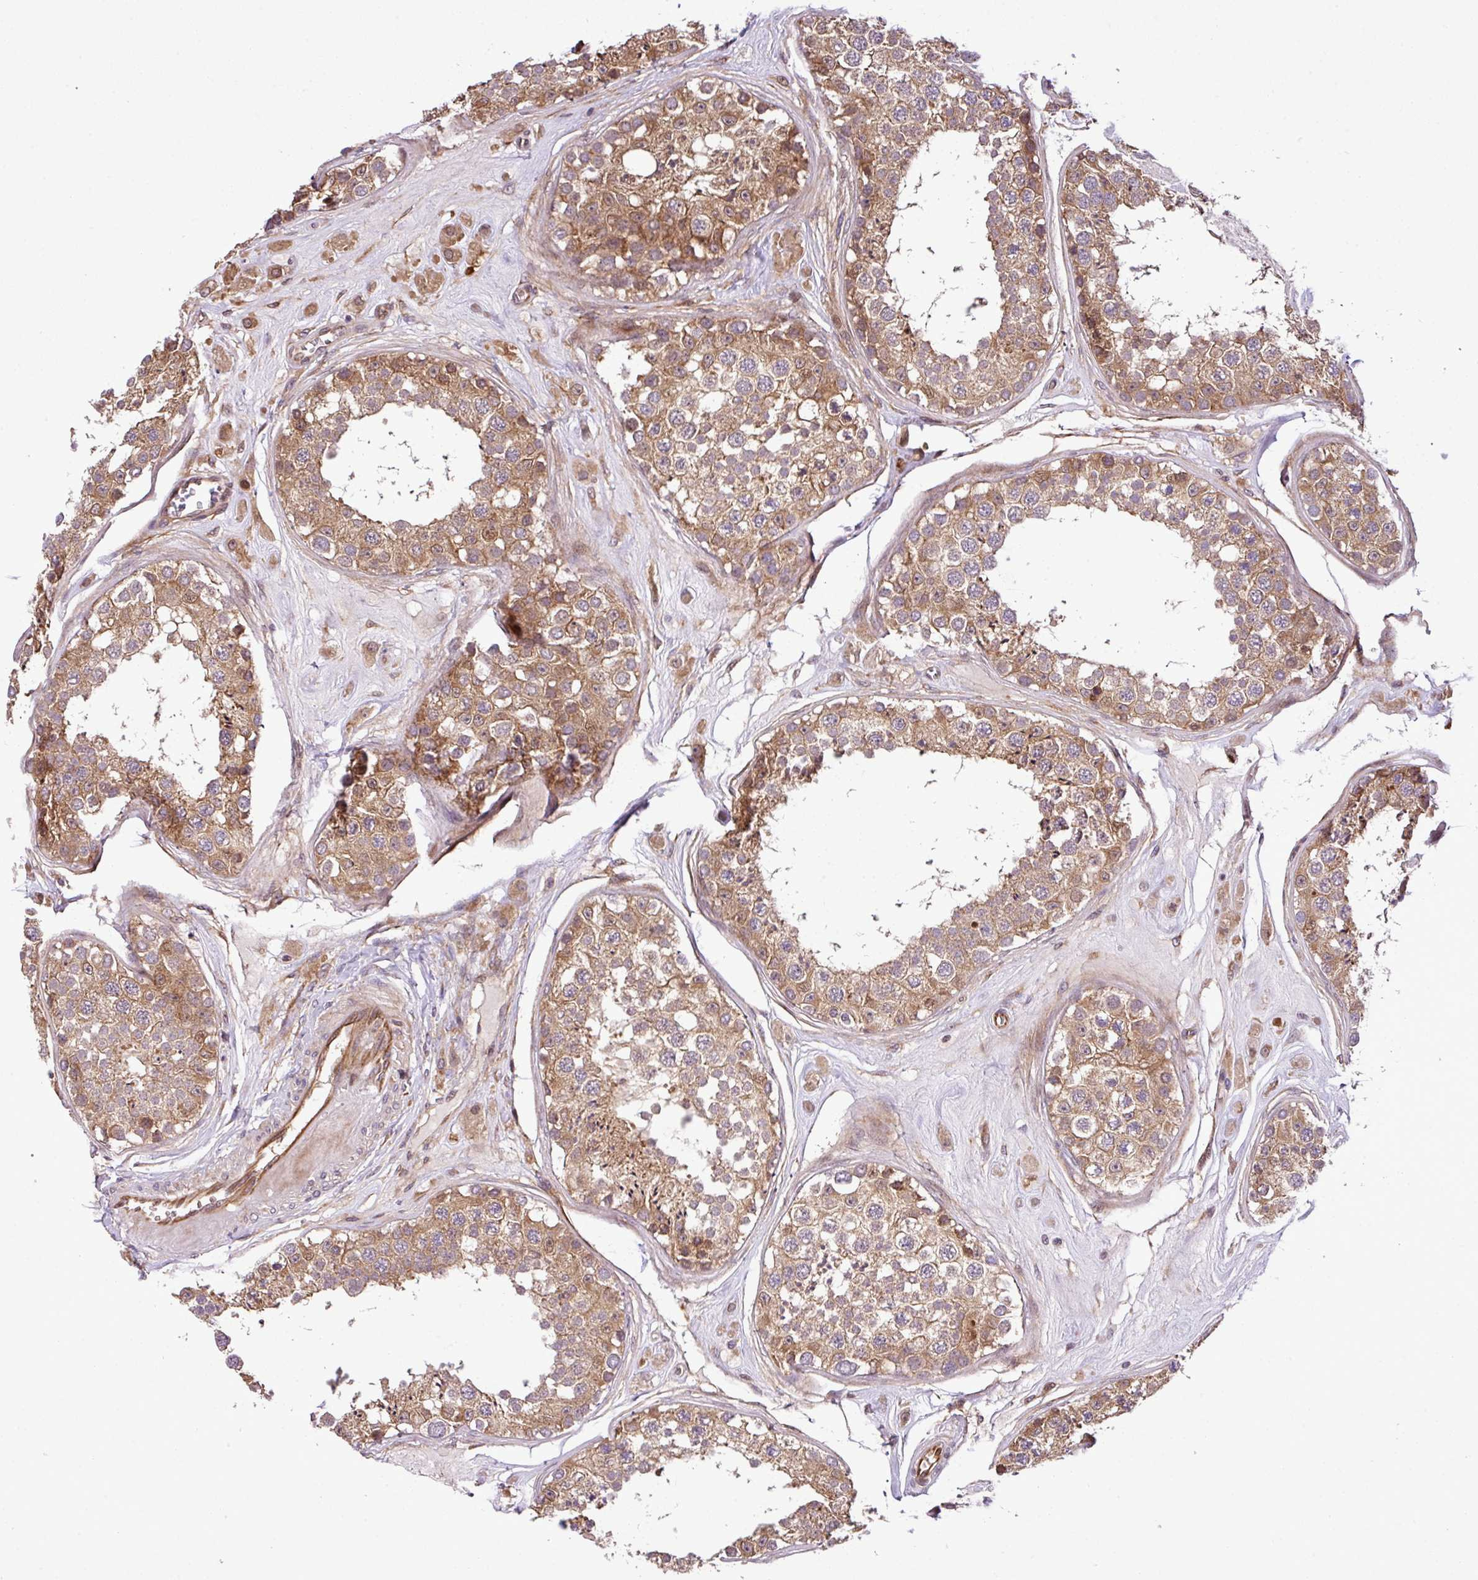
{"staining": {"intensity": "moderate", "quantity": ">75%", "location": "cytoplasmic/membranous"}, "tissue": "testis", "cell_type": "Cells in seminiferous ducts", "image_type": "normal", "snomed": [{"axis": "morphology", "description": "Normal tissue, NOS"}, {"axis": "topography", "description": "Testis"}], "caption": "Immunohistochemistry (IHC) photomicrograph of normal testis stained for a protein (brown), which demonstrates medium levels of moderate cytoplasmic/membranous staining in approximately >75% of cells in seminiferous ducts.", "gene": "DLGAP4", "patient": {"sex": "male", "age": 25}}